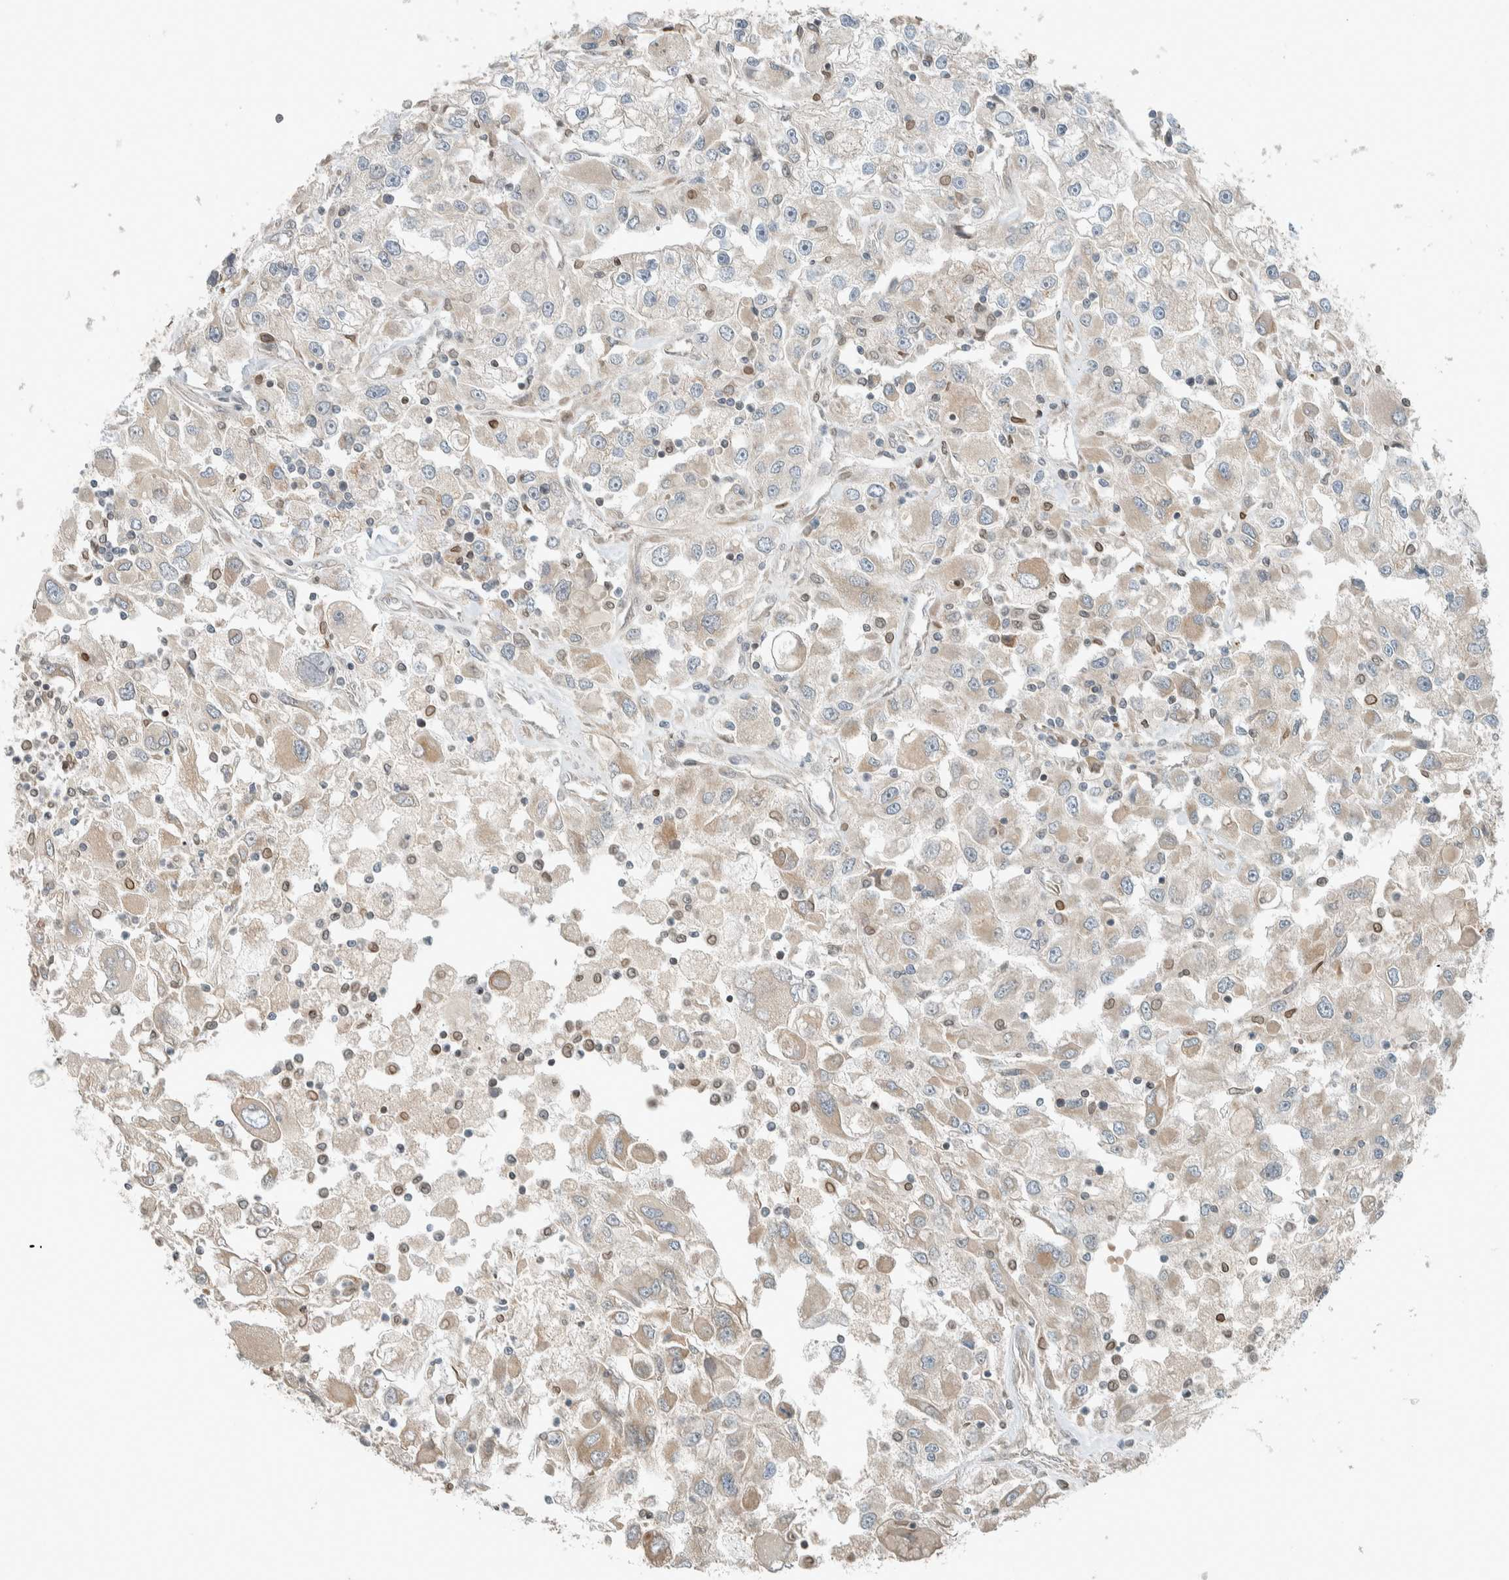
{"staining": {"intensity": "weak", "quantity": ">75%", "location": "cytoplasmic/membranous"}, "tissue": "renal cancer", "cell_type": "Tumor cells", "image_type": "cancer", "snomed": [{"axis": "morphology", "description": "Adenocarcinoma, NOS"}, {"axis": "topography", "description": "Kidney"}], "caption": "Immunohistochemistry (IHC) histopathology image of neoplastic tissue: human renal cancer (adenocarcinoma) stained using immunohistochemistry shows low levels of weak protein expression localized specifically in the cytoplasmic/membranous of tumor cells, appearing as a cytoplasmic/membranous brown color.", "gene": "SEL1L", "patient": {"sex": "female", "age": 52}}